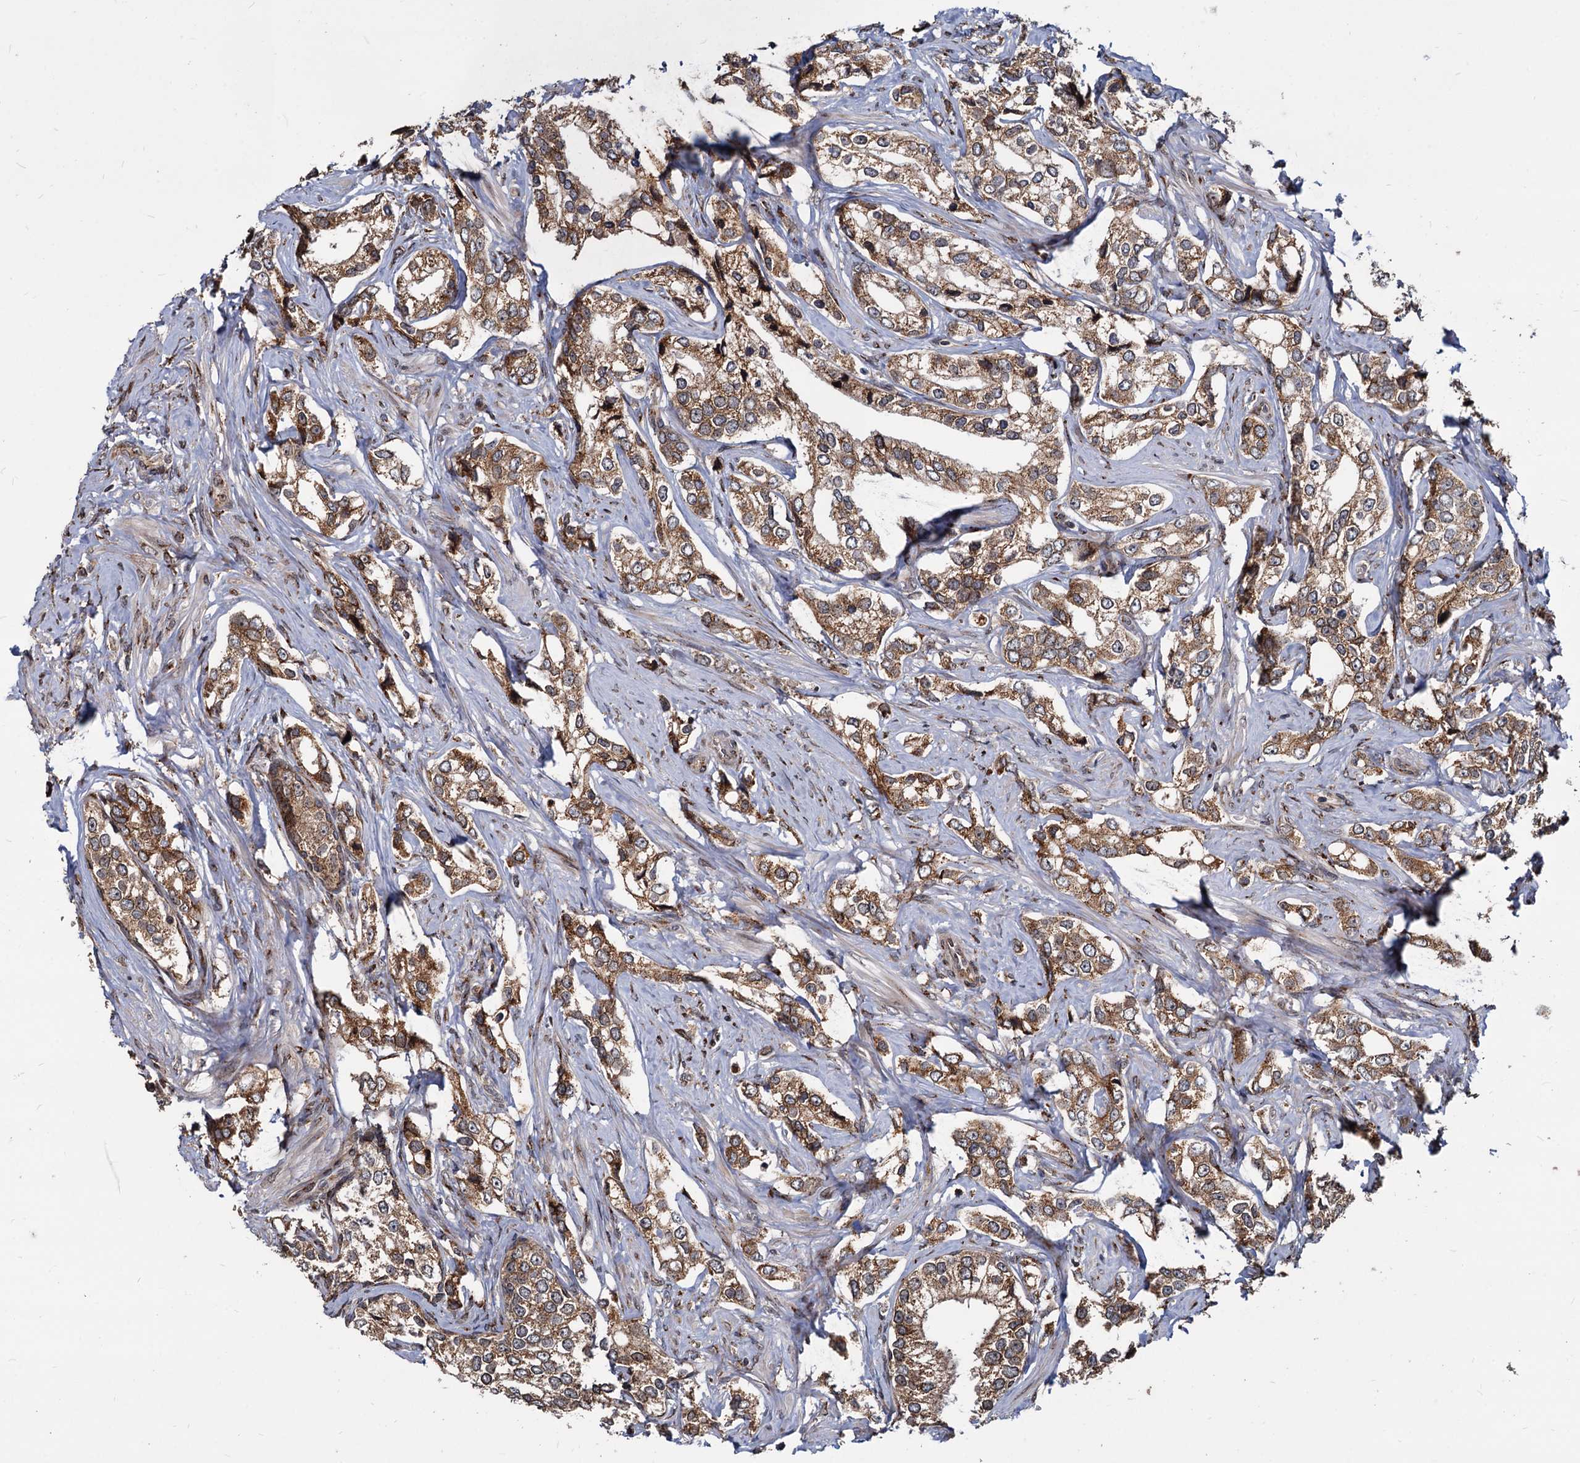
{"staining": {"intensity": "moderate", "quantity": ">75%", "location": "cytoplasmic/membranous"}, "tissue": "prostate cancer", "cell_type": "Tumor cells", "image_type": "cancer", "snomed": [{"axis": "morphology", "description": "Adenocarcinoma, High grade"}, {"axis": "topography", "description": "Prostate"}], "caption": "Immunohistochemical staining of human prostate cancer (adenocarcinoma (high-grade)) shows medium levels of moderate cytoplasmic/membranous protein staining in approximately >75% of tumor cells.", "gene": "SAAL1", "patient": {"sex": "male", "age": 66}}